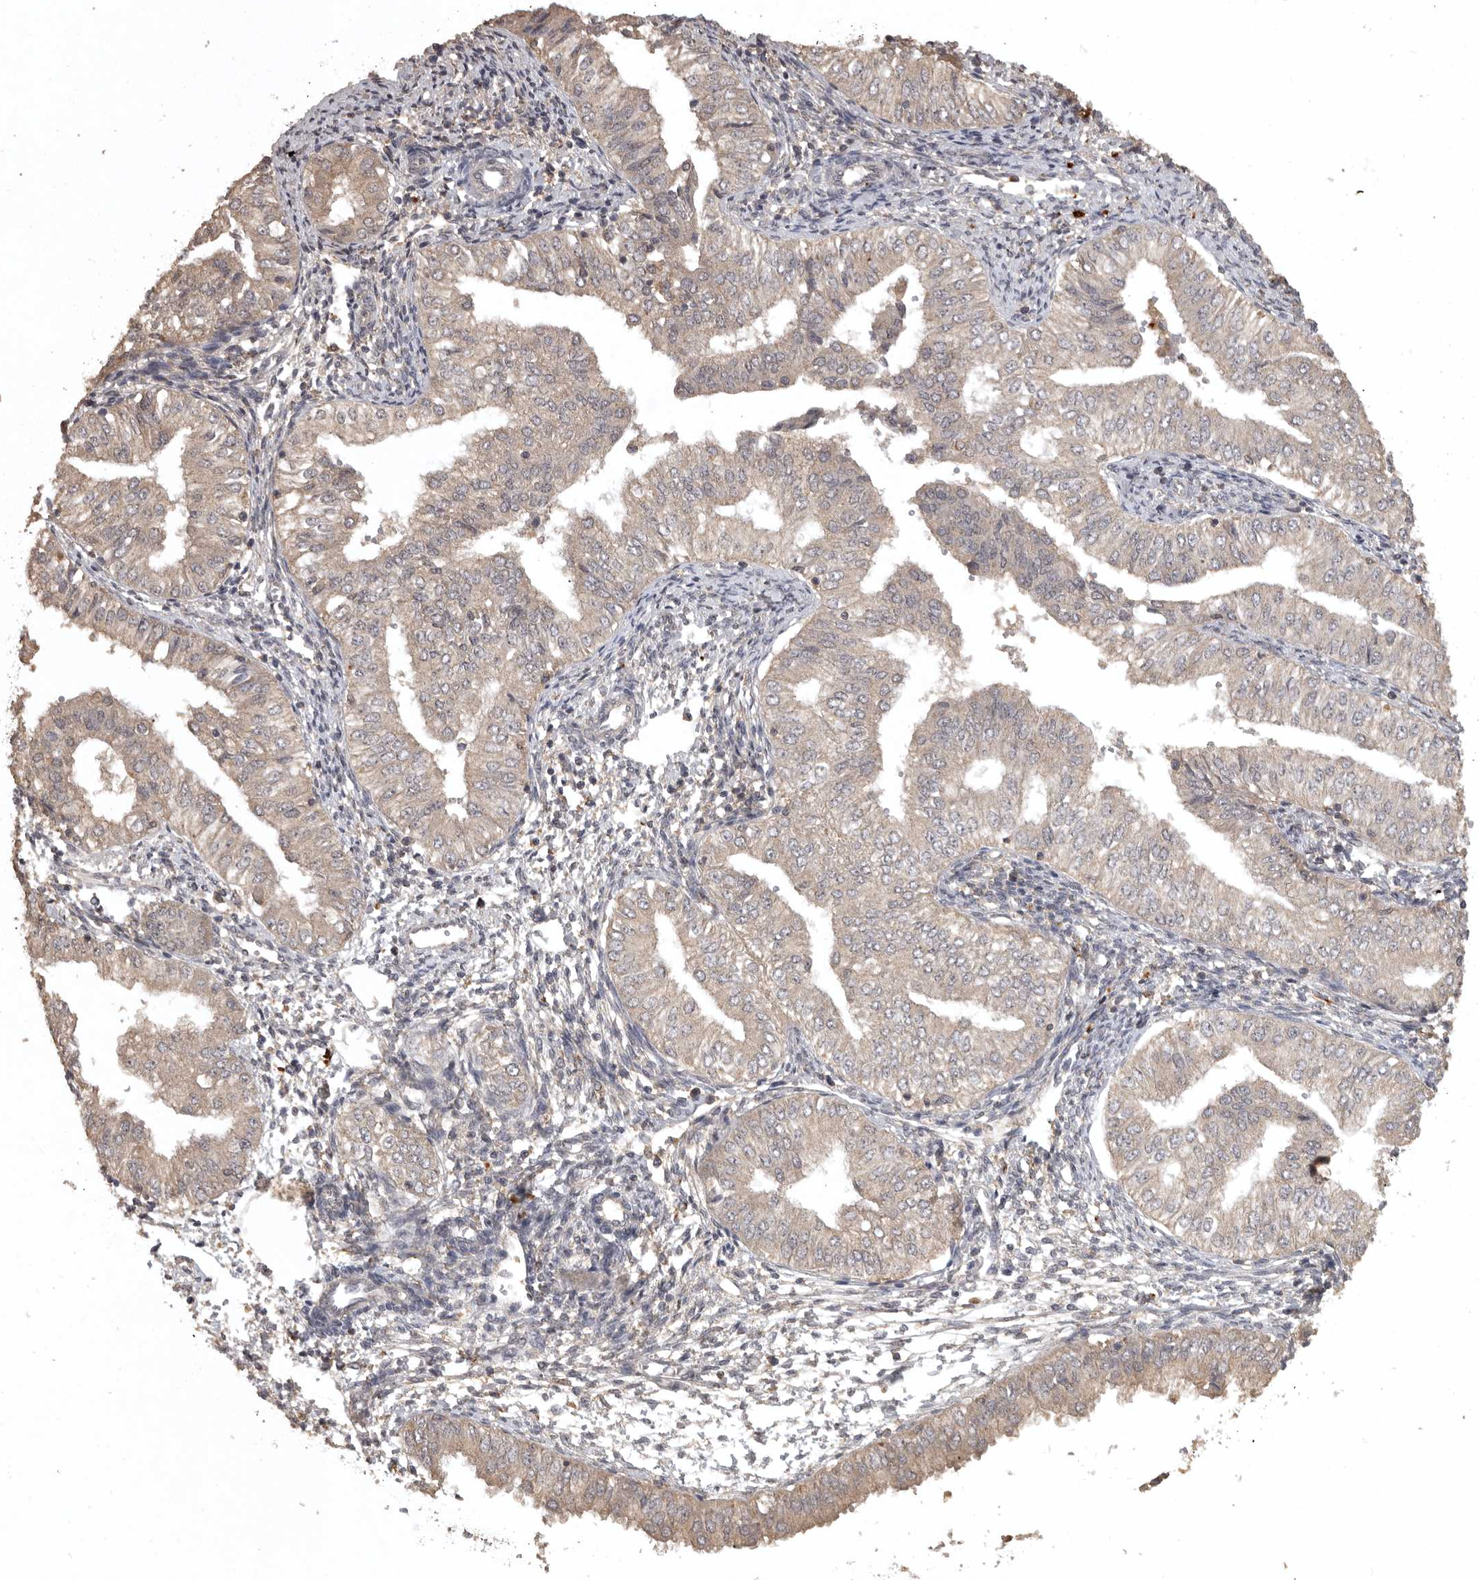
{"staining": {"intensity": "weak", "quantity": ">75%", "location": "cytoplasmic/membranous"}, "tissue": "endometrial cancer", "cell_type": "Tumor cells", "image_type": "cancer", "snomed": [{"axis": "morphology", "description": "Normal tissue, NOS"}, {"axis": "morphology", "description": "Adenocarcinoma, NOS"}, {"axis": "topography", "description": "Endometrium"}], "caption": "Protein expression analysis of adenocarcinoma (endometrial) reveals weak cytoplasmic/membranous expression in approximately >75% of tumor cells.", "gene": "ADAMTS4", "patient": {"sex": "female", "age": 53}}